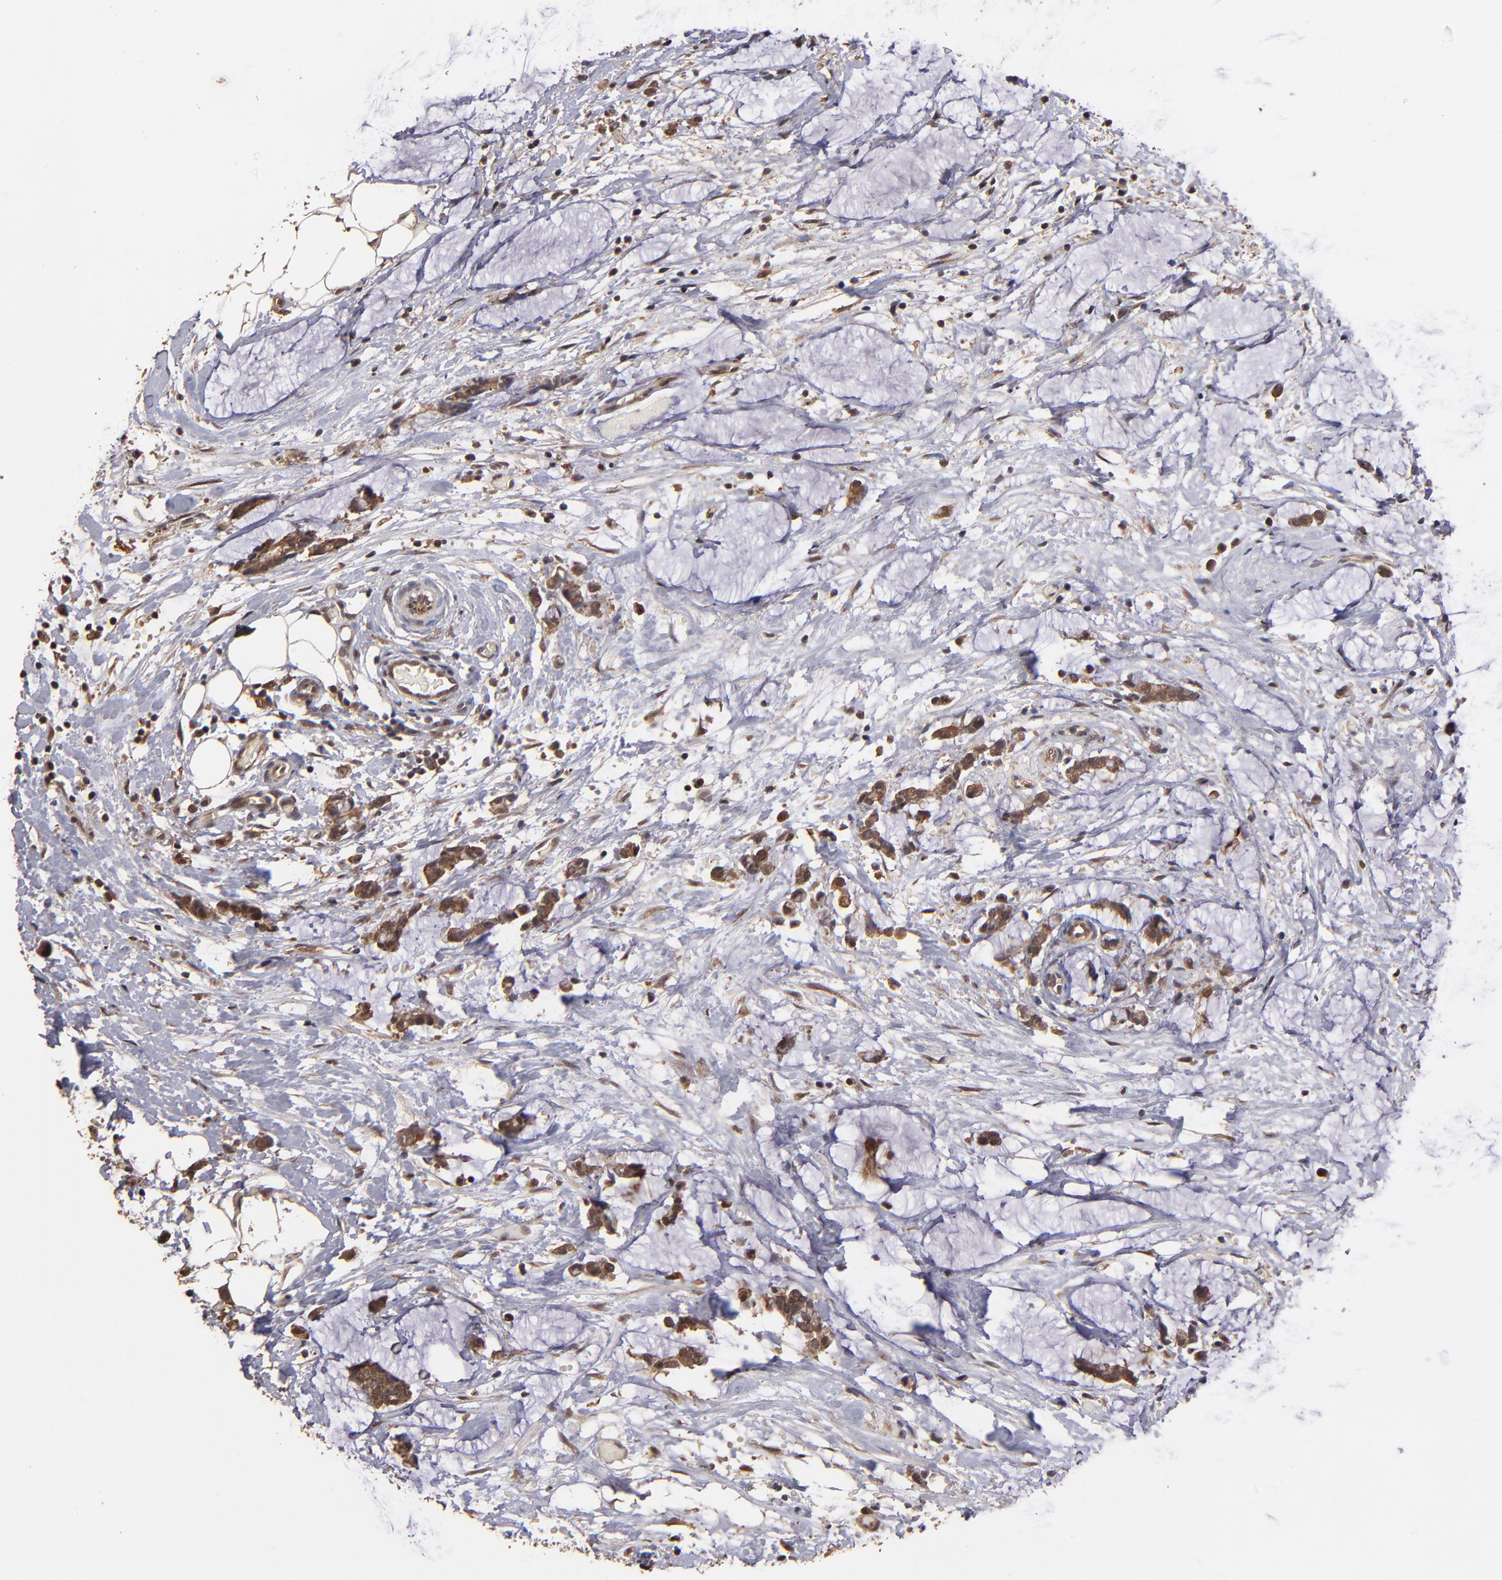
{"staining": {"intensity": "strong", "quantity": ">75%", "location": "cytoplasmic/membranous"}, "tissue": "colorectal cancer", "cell_type": "Tumor cells", "image_type": "cancer", "snomed": [{"axis": "morphology", "description": "Adenocarcinoma, NOS"}, {"axis": "topography", "description": "Colon"}], "caption": "A photomicrograph of human adenocarcinoma (colorectal) stained for a protein displays strong cytoplasmic/membranous brown staining in tumor cells. The staining was performed using DAB to visualize the protein expression in brown, while the nuclei were stained in blue with hematoxylin (Magnification: 20x).", "gene": "NFE2L2", "patient": {"sex": "male", "age": 14}}